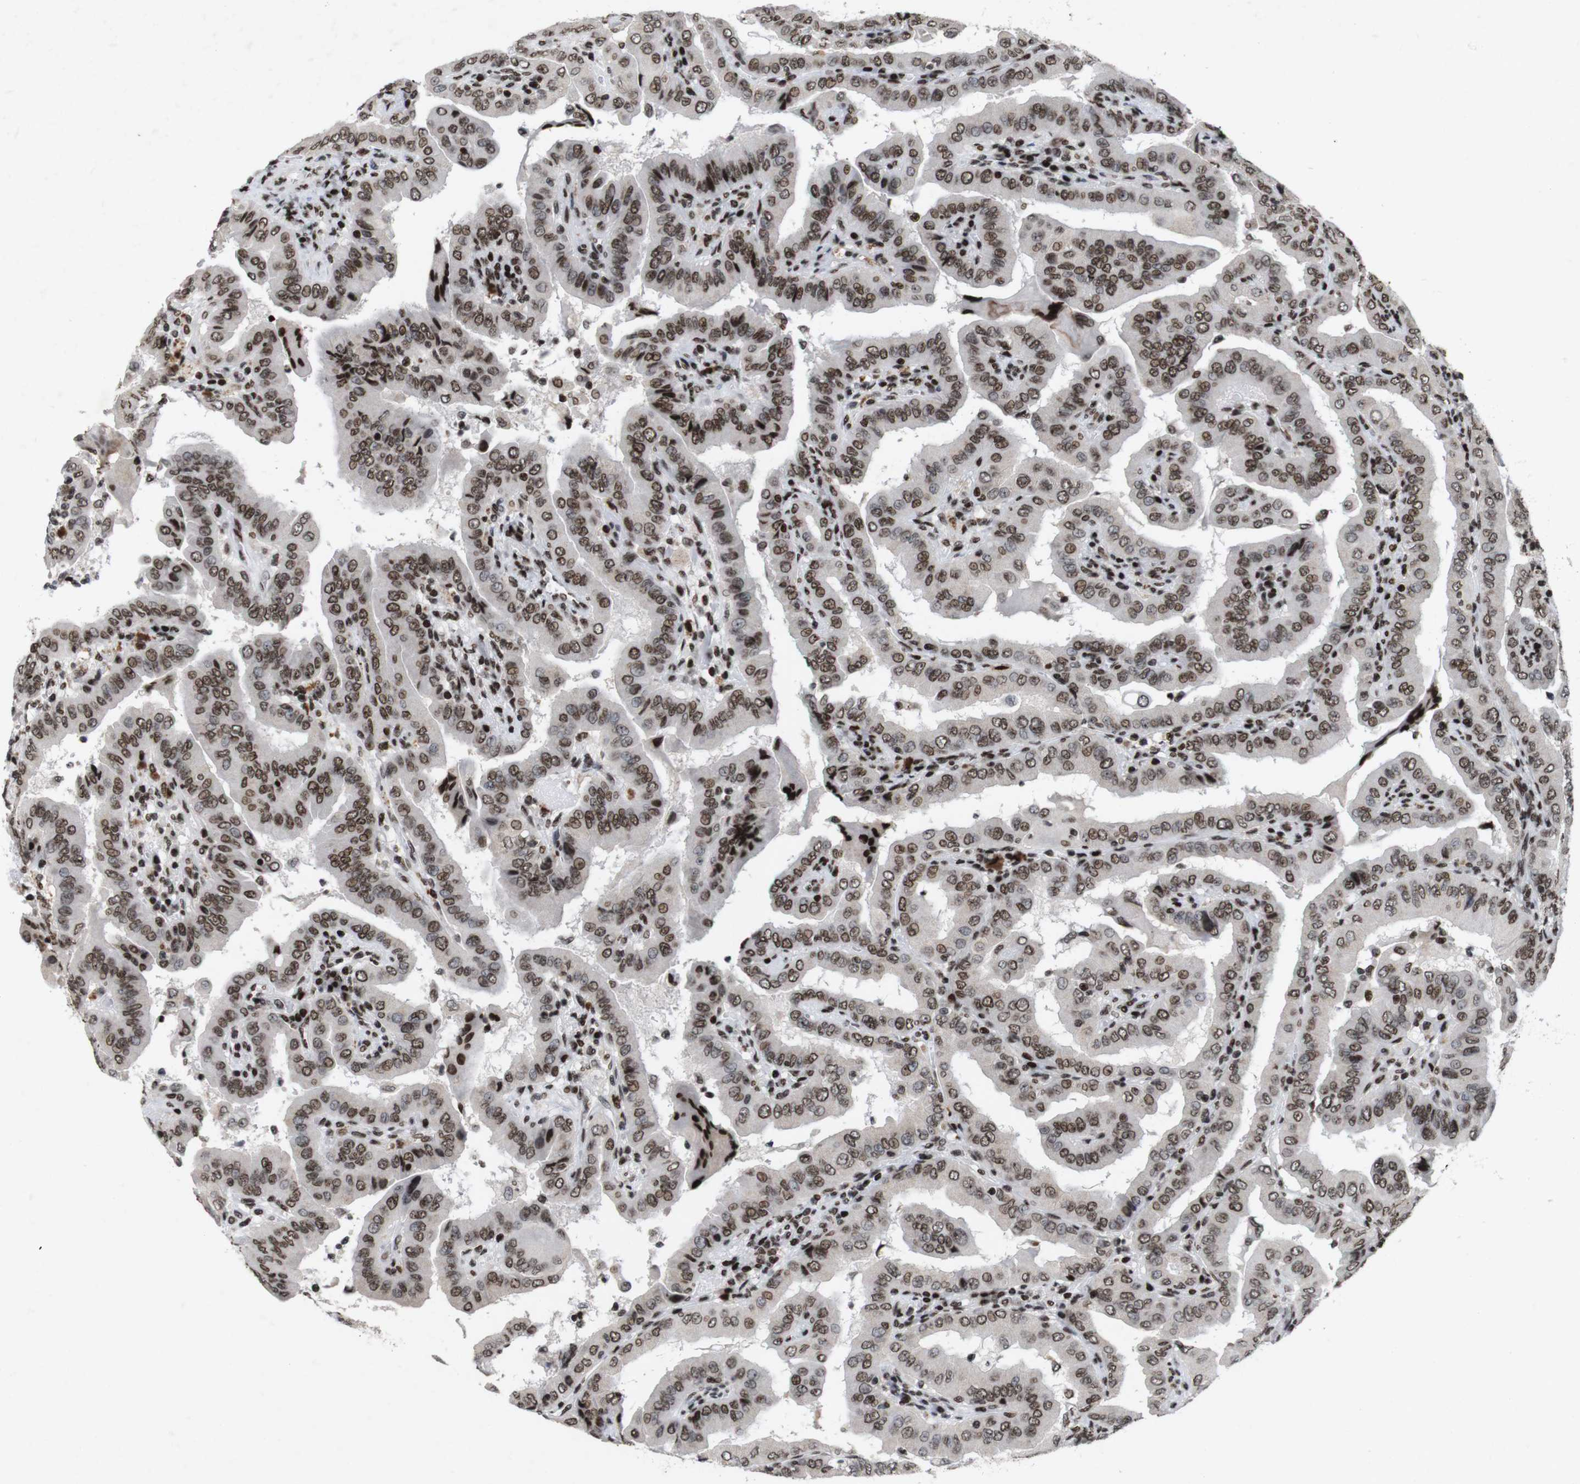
{"staining": {"intensity": "moderate", "quantity": ">75%", "location": "nuclear"}, "tissue": "thyroid cancer", "cell_type": "Tumor cells", "image_type": "cancer", "snomed": [{"axis": "morphology", "description": "Papillary adenocarcinoma, NOS"}, {"axis": "topography", "description": "Thyroid gland"}], "caption": "Tumor cells exhibit medium levels of moderate nuclear staining in about >75% of cells in papillary adenocarcinoma (thyroid). (Stains: DAB in brown, nuclei in blue, Microscopy: brightfield microscopy at high magnification).", "gene": "MAGEH1", "patient": {"sex": "male", "age": 33}}